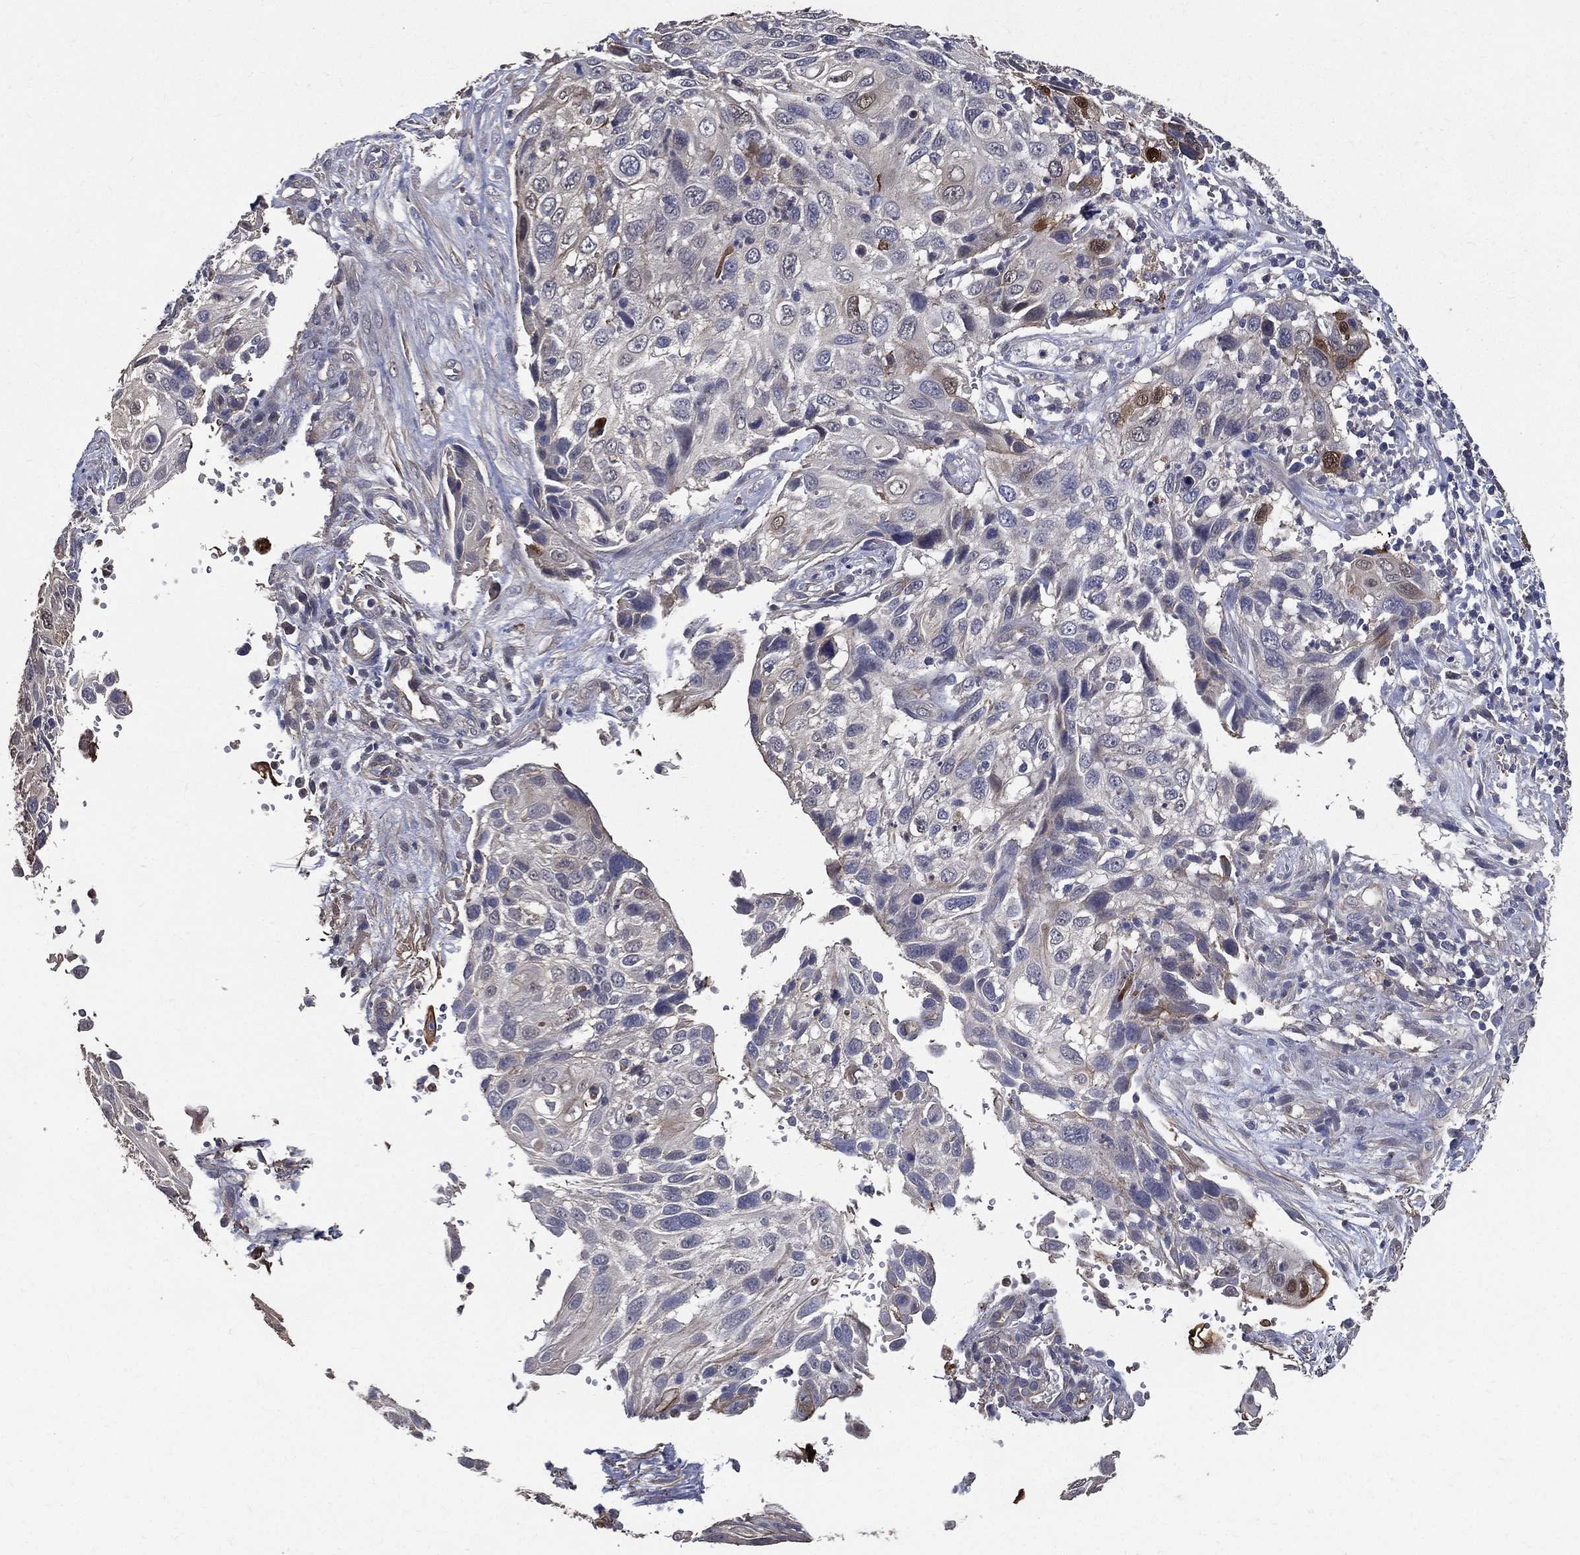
{"staining": {"intensity": "strong", "quantity": "<25%", "location": "cytoplasmic/membranous"}, "tissue": "cervical cancer", "cell_type": "Tumor cells", "image_type": "cancer", "snomed": [{"axis": "morphology", "description": "Squamous cell carcinoma, NOS"}, {"axis": "topography", "description": "Cervix"}], "caption": "A histopathology image of human cervical cancer stained for a protein demonstrates strong cytoplasmic/membranous brown staining in tumor cells. Using DAB (3,3'-diaminobenzidine) (brown) and hematoxylin (blue) stains, captured at high magnification using brightfield microscopy.", "gene": "SERPINB2", "patient": {"sex": "female", "age": 70}}